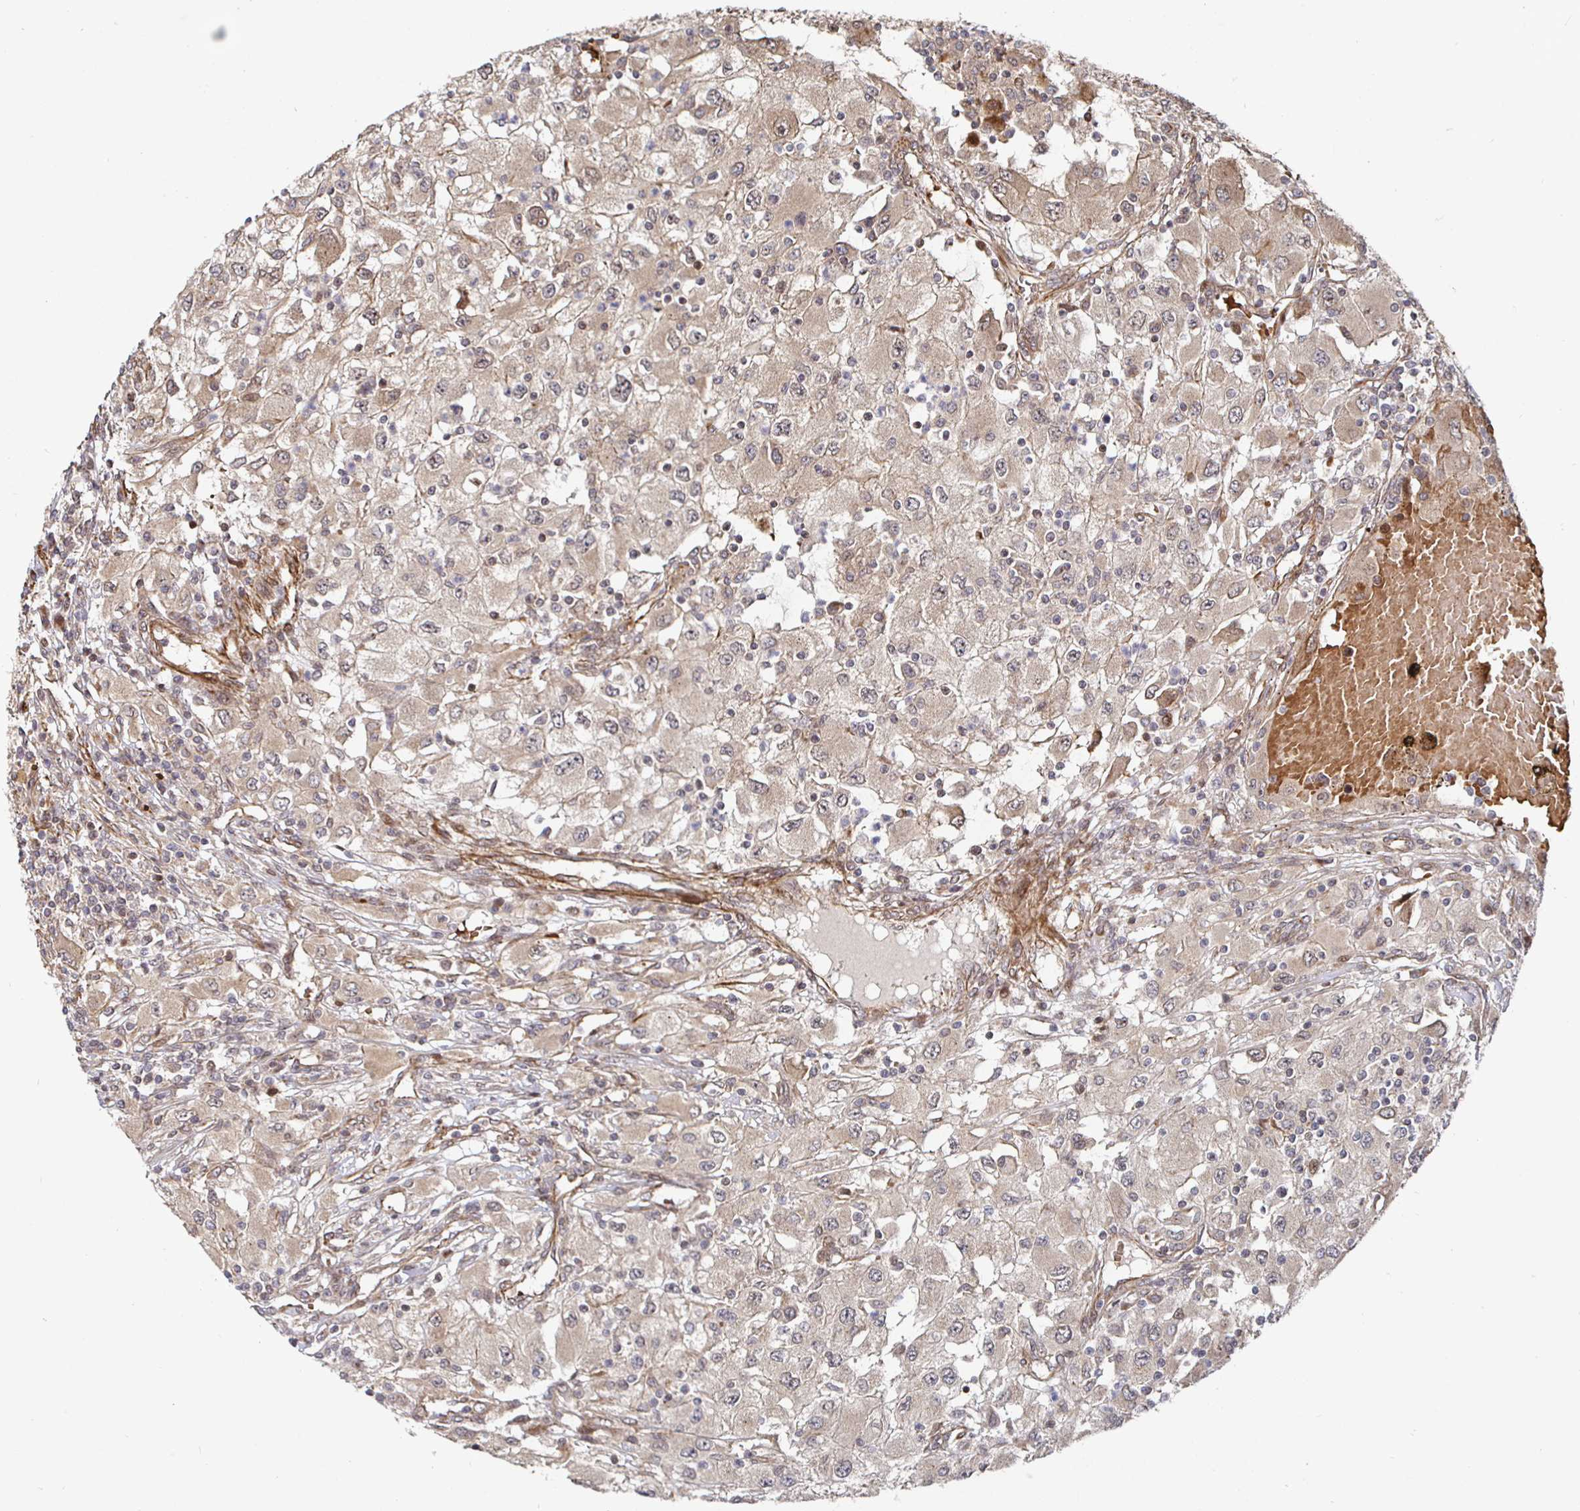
{"staining": {"intensity": "weak", "quantity": "25%-75%", "location": "cytoplasmic/membranous"}, "tissue": "renal cancer", "cell_type": "Tumor cells", "image_type": "cancer", "snomed": [{"axis": "morphology", "description": "Adenocarcinoma, NOS"}, {"axis": "topography", "description": "Kidney"}], "caption": "Immunohistochemical staining of adenocarcinoma (renal) reveals low levels of weak cytoplasmic/membranous positivity in approximately 25%-75% of tumor cells.", "gene": "TBKBP1", "patient": {"sex": "female", "age": 67}}